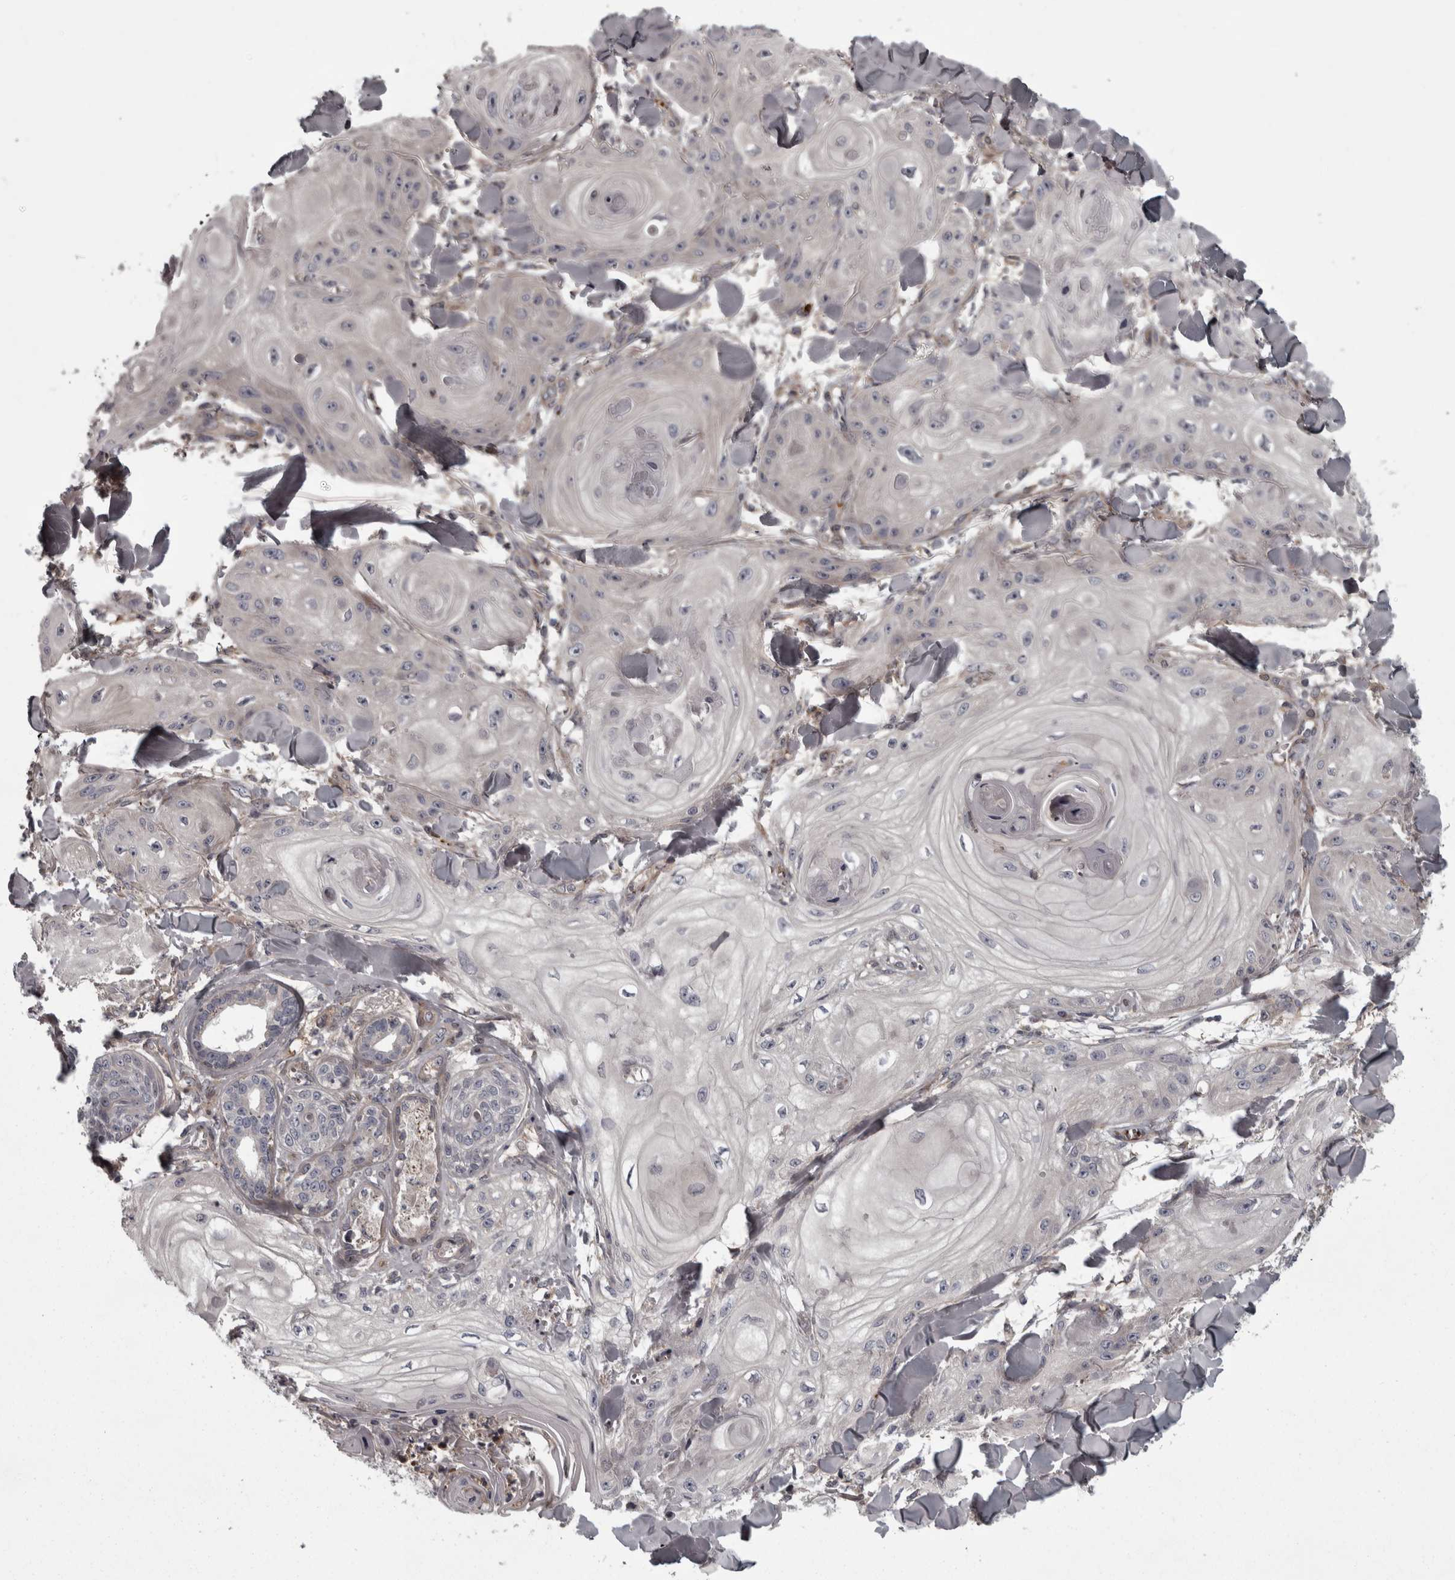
{"staining": {"intensity": "negative", "quantity": "none", "location": "none"}, "tissue": "skin cancer", "cell_type": "Tumor cells", "image_type": "cancer", "snomed": [{"axis": "morphology", "description": "Squamous cell carcinoma, NOS"}, {"axis": "topography", "description": "Skin"}], "caption": "Tumor cells are negative for protein expression in human squamous cell carcinoma (skin). (Brightfield microscopy of DAB (3,3'-diaminobenzidine) IHC at high magnification).", "gene": "RSU1", "patient": {"sex": "male", "age": 74}}